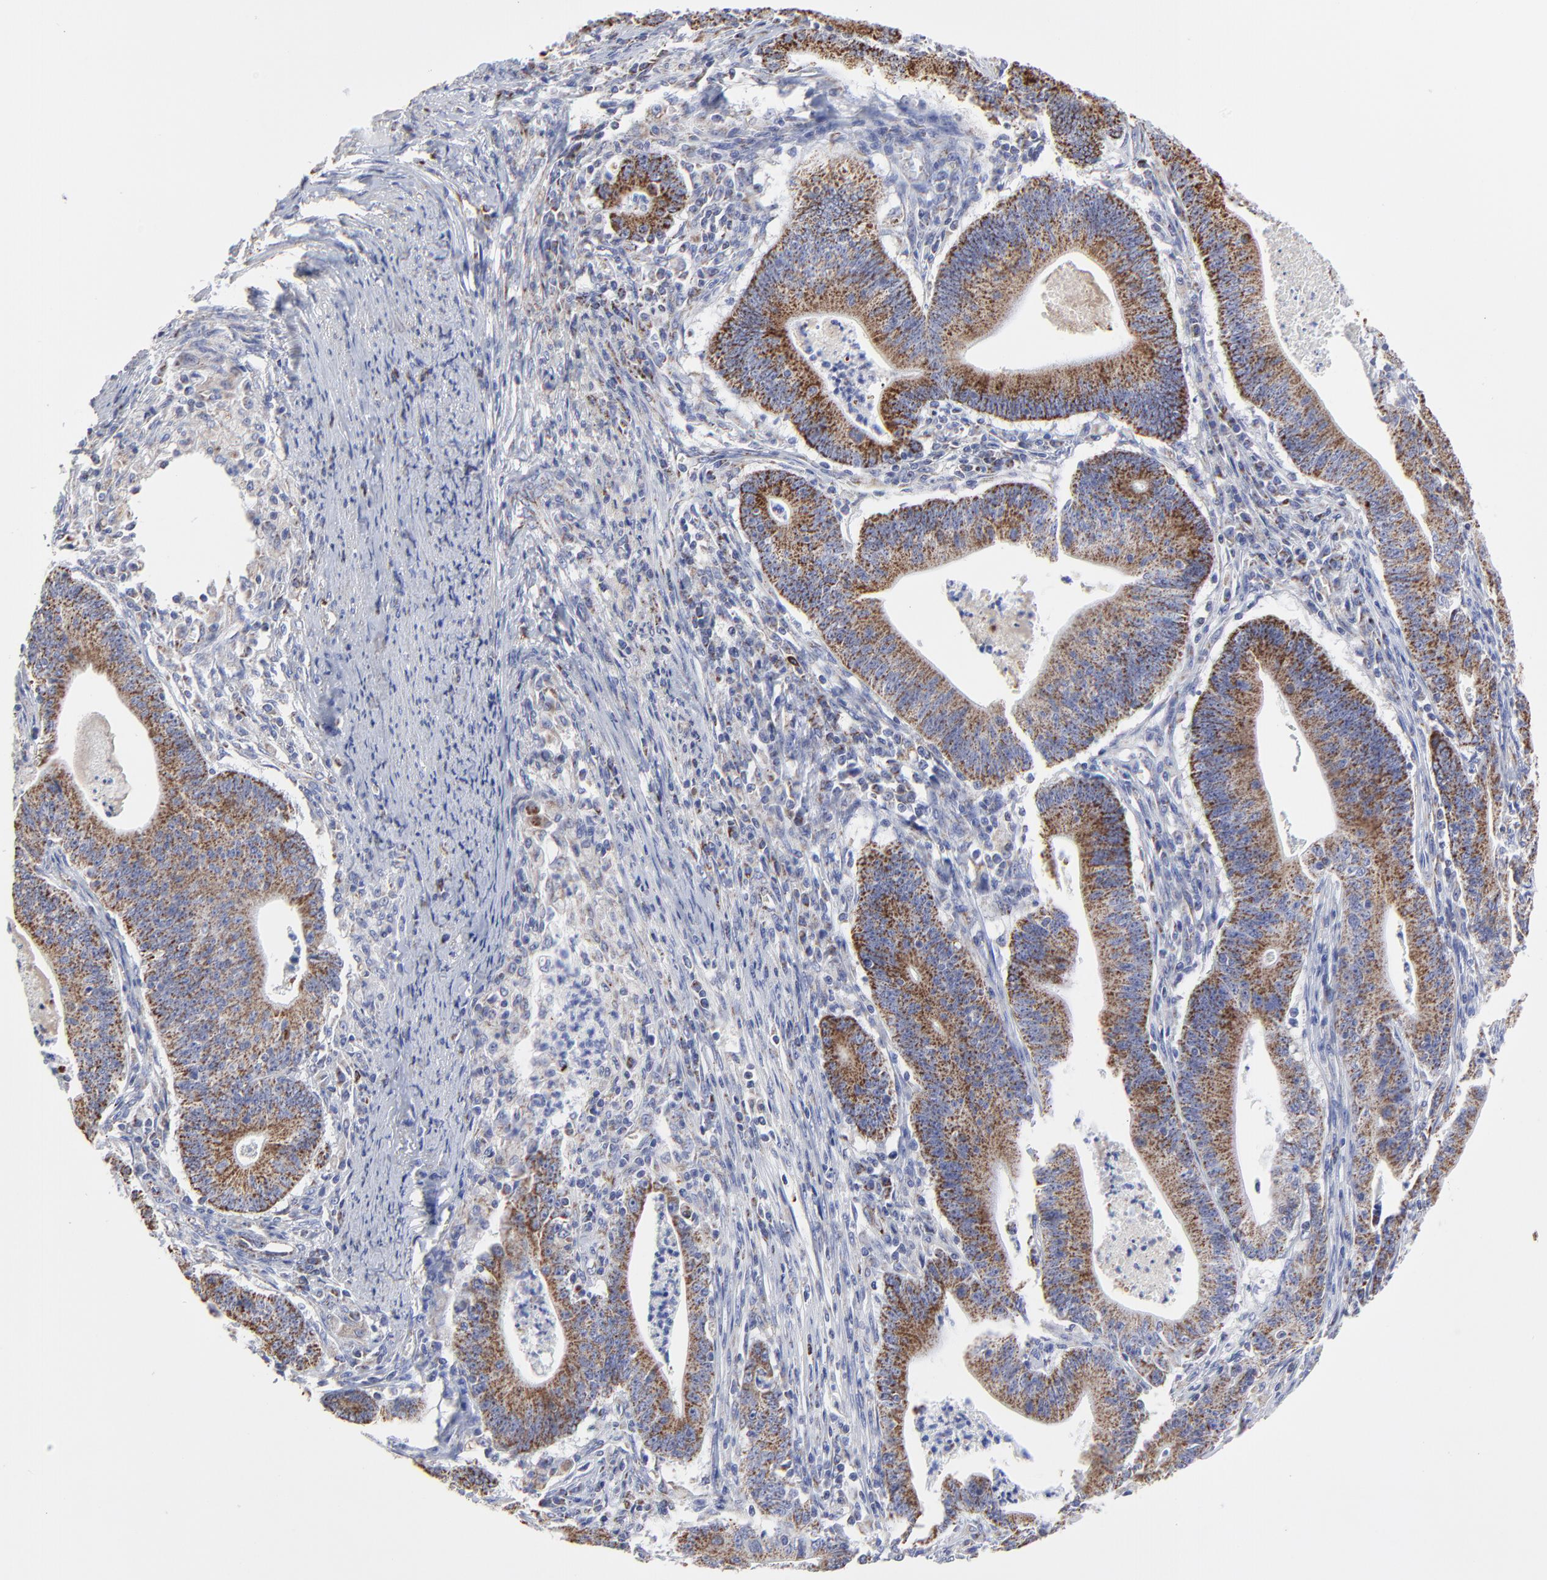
{"staining": {"intensity": "strong", "quantity": ">75%", "location": "cytoplasmic/membranous"}, "tissue": "stomach cancer", "cell_type": "Tumor cells", "image_type": "cancer", "snomed": [{"axis": "morphology", "description": "Adenocarcinoma, NOS"}, {"axis": "topography", "description": "Stomach, lower"}], "caption": "This is a histology image of immunohistochemistry staining of stomach adenocarcinoma, which shows strong staining in the cytoplasmic/membranous of tumor cells.", "gene": "PINK1", "patient": {"sex": "female", "age": 86}}